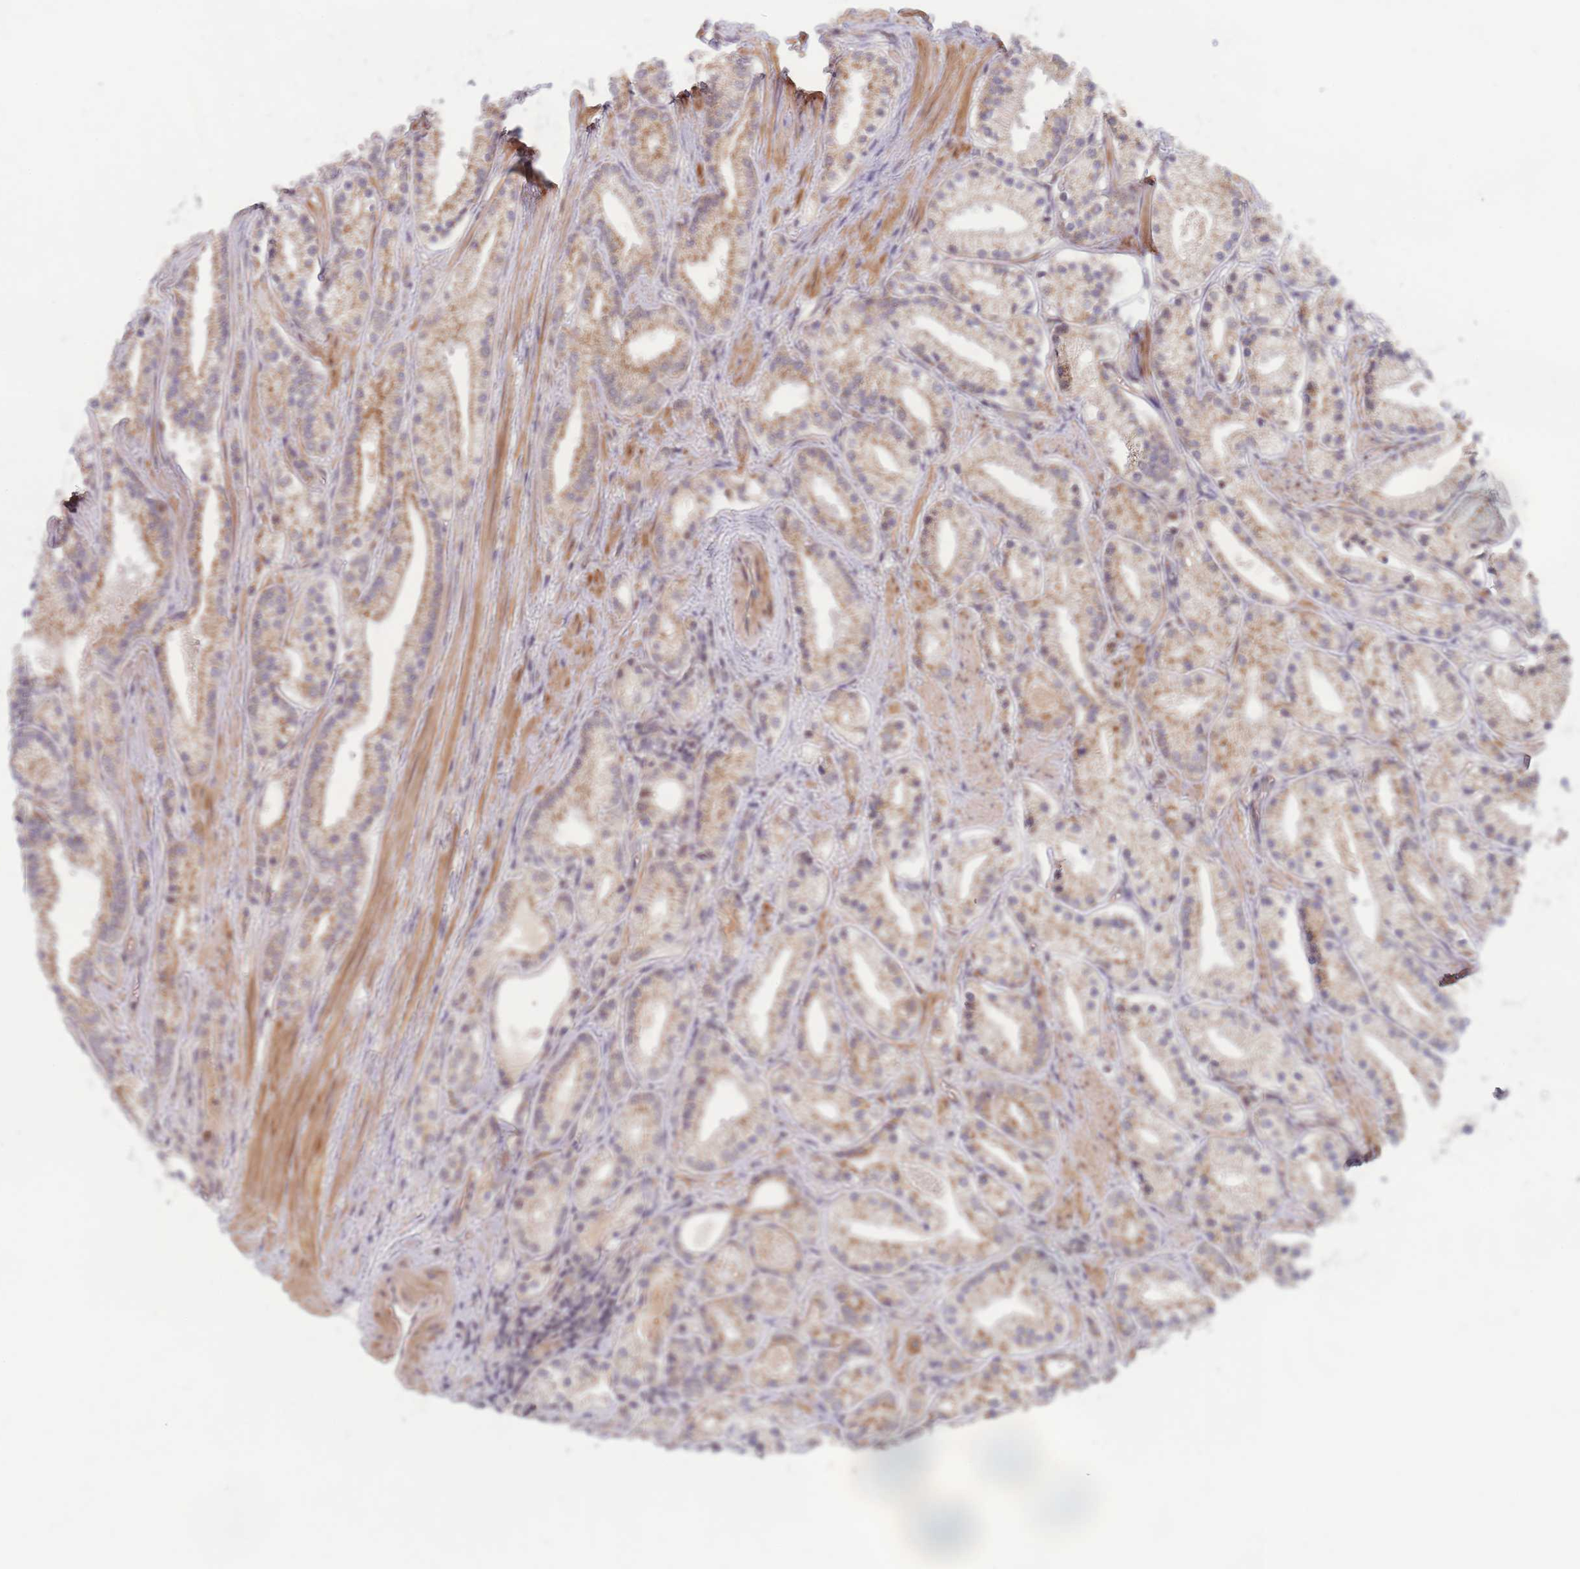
{"staining": {"intensity": "weak", "quantity": "25%-75%", "location": "cytoplasmic/membranous"}, "tissue": "prostate cancer", "cell_type": "Tumor cells", "image_type": "cancer", "snomed": [{"axis": "morphology", "description": "Adenocarcinoma, Low grade"}, {"axis": "topography", "description": "Prostate"}], "caption": "This is a histology image of immunohistochemistry staining of prostate low-grade adenocarcinoma, which shows weak expression in the cytoplasmic/membranous of tumor cells.", "gene": "FAM153A", "patient": {"sex": "male", "age": 57}}